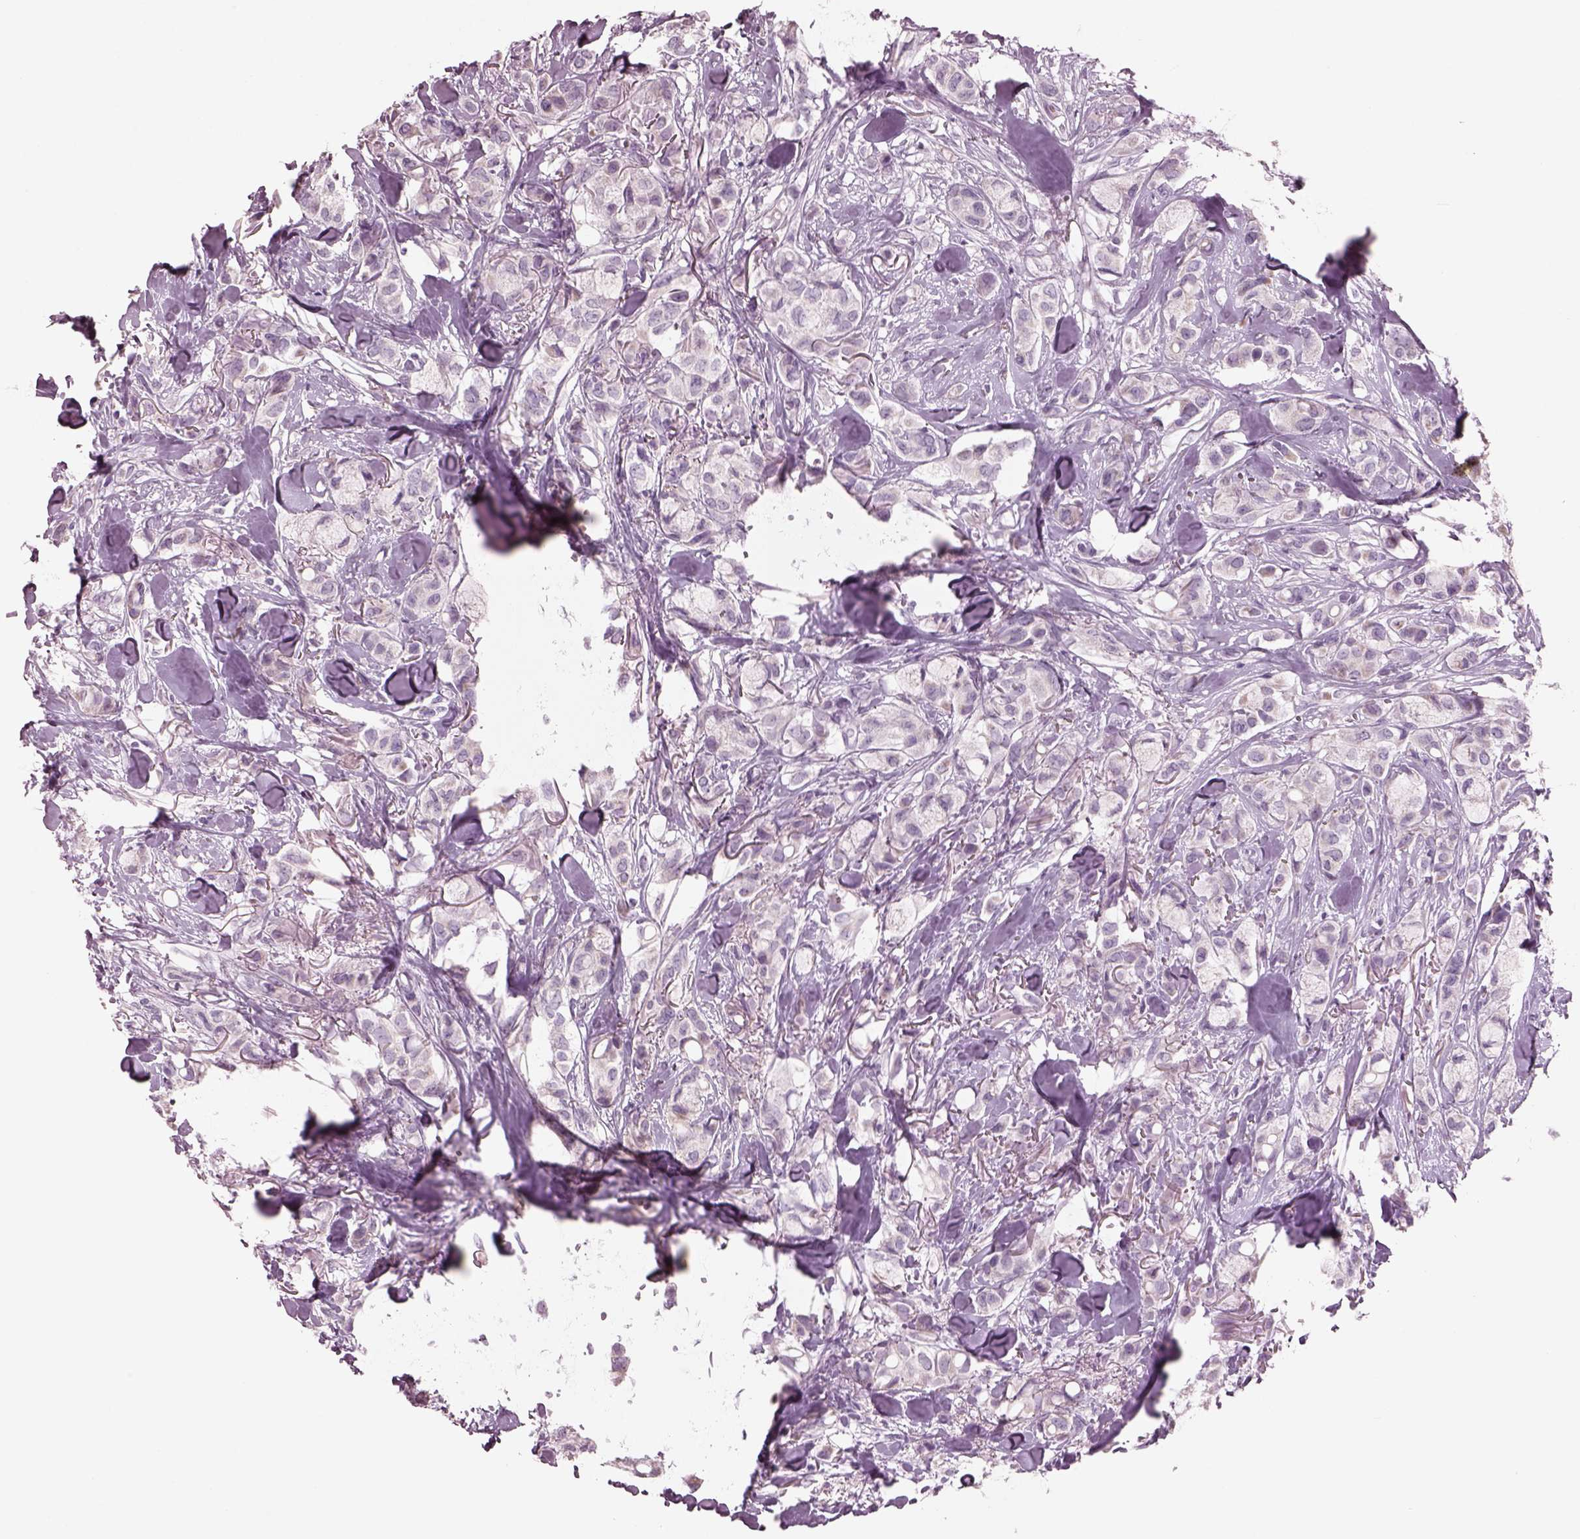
{"staining": {"intensity": "negative", "quantity": "none", "location": "none"}, "tissue": "breast cancer", "cell_type": "Tumor cells", "image_type": "cancer", "snomed": [{"axis": "morphology", "description": "Duct carcinoma"}, {"axis": "topography", "description": "Breast"}], "caption": "The photomicrograph displays no significant expression in tumor cells of infiltrating ductal carcinoma (breast).", "gene": "CYLC1", "patient": {"sex": "female", "age": 85}}